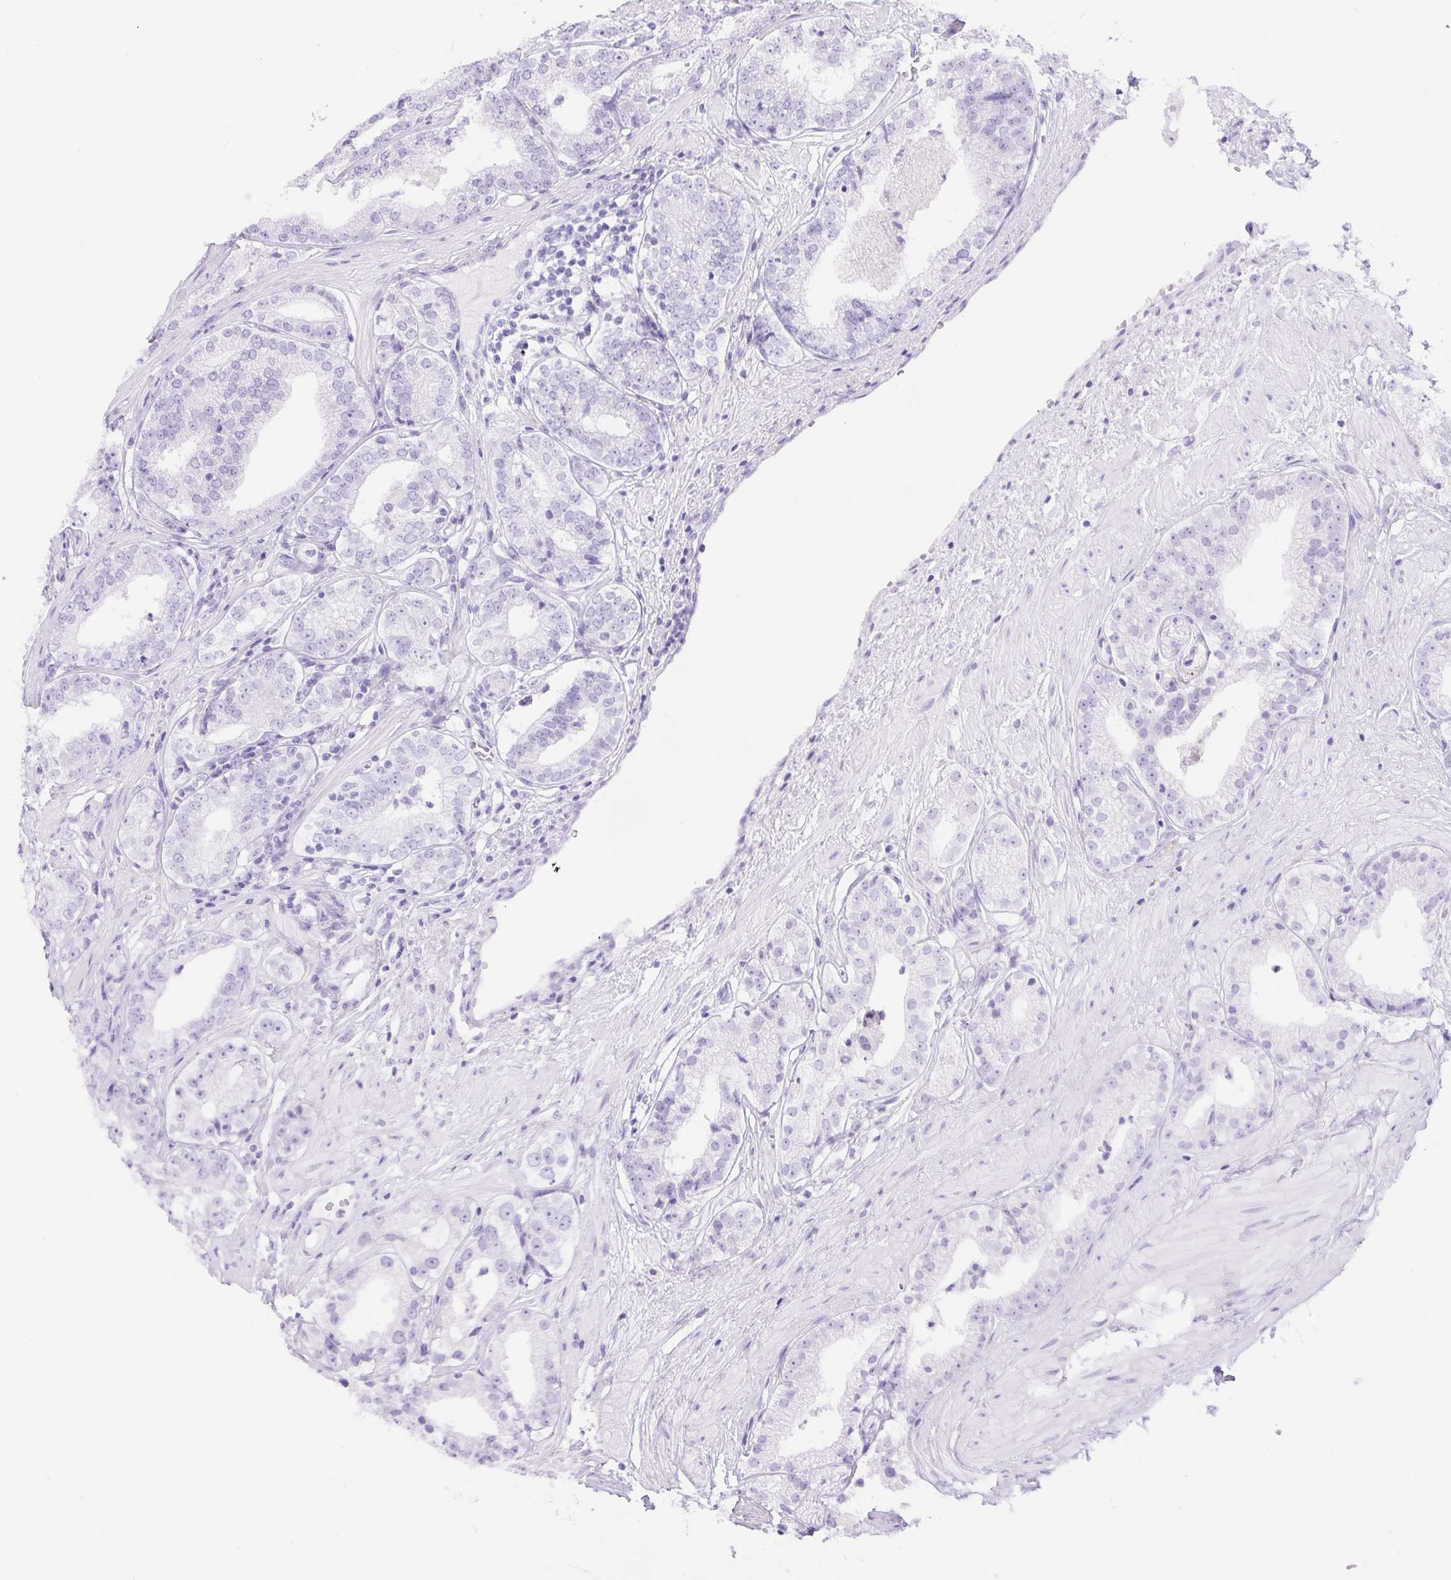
{"staining": {"intensity": "negative", "quantity": "none", "location": "none"}, "tissue": "prostate cancer", "cell_type": "Tumor cells", "image_type": "cancer", "snomed": [{"axis": "morphology", "description": "Adenocarcinoma, Low grade"}, {"axis": "topography", "description": "Prostate"}], "caption": "Tumor cells show no significant staining in low-grade adenocarcinoma (prostate).", "gene": "ERP27", "patient": {"sex": "male", "age": 60}}